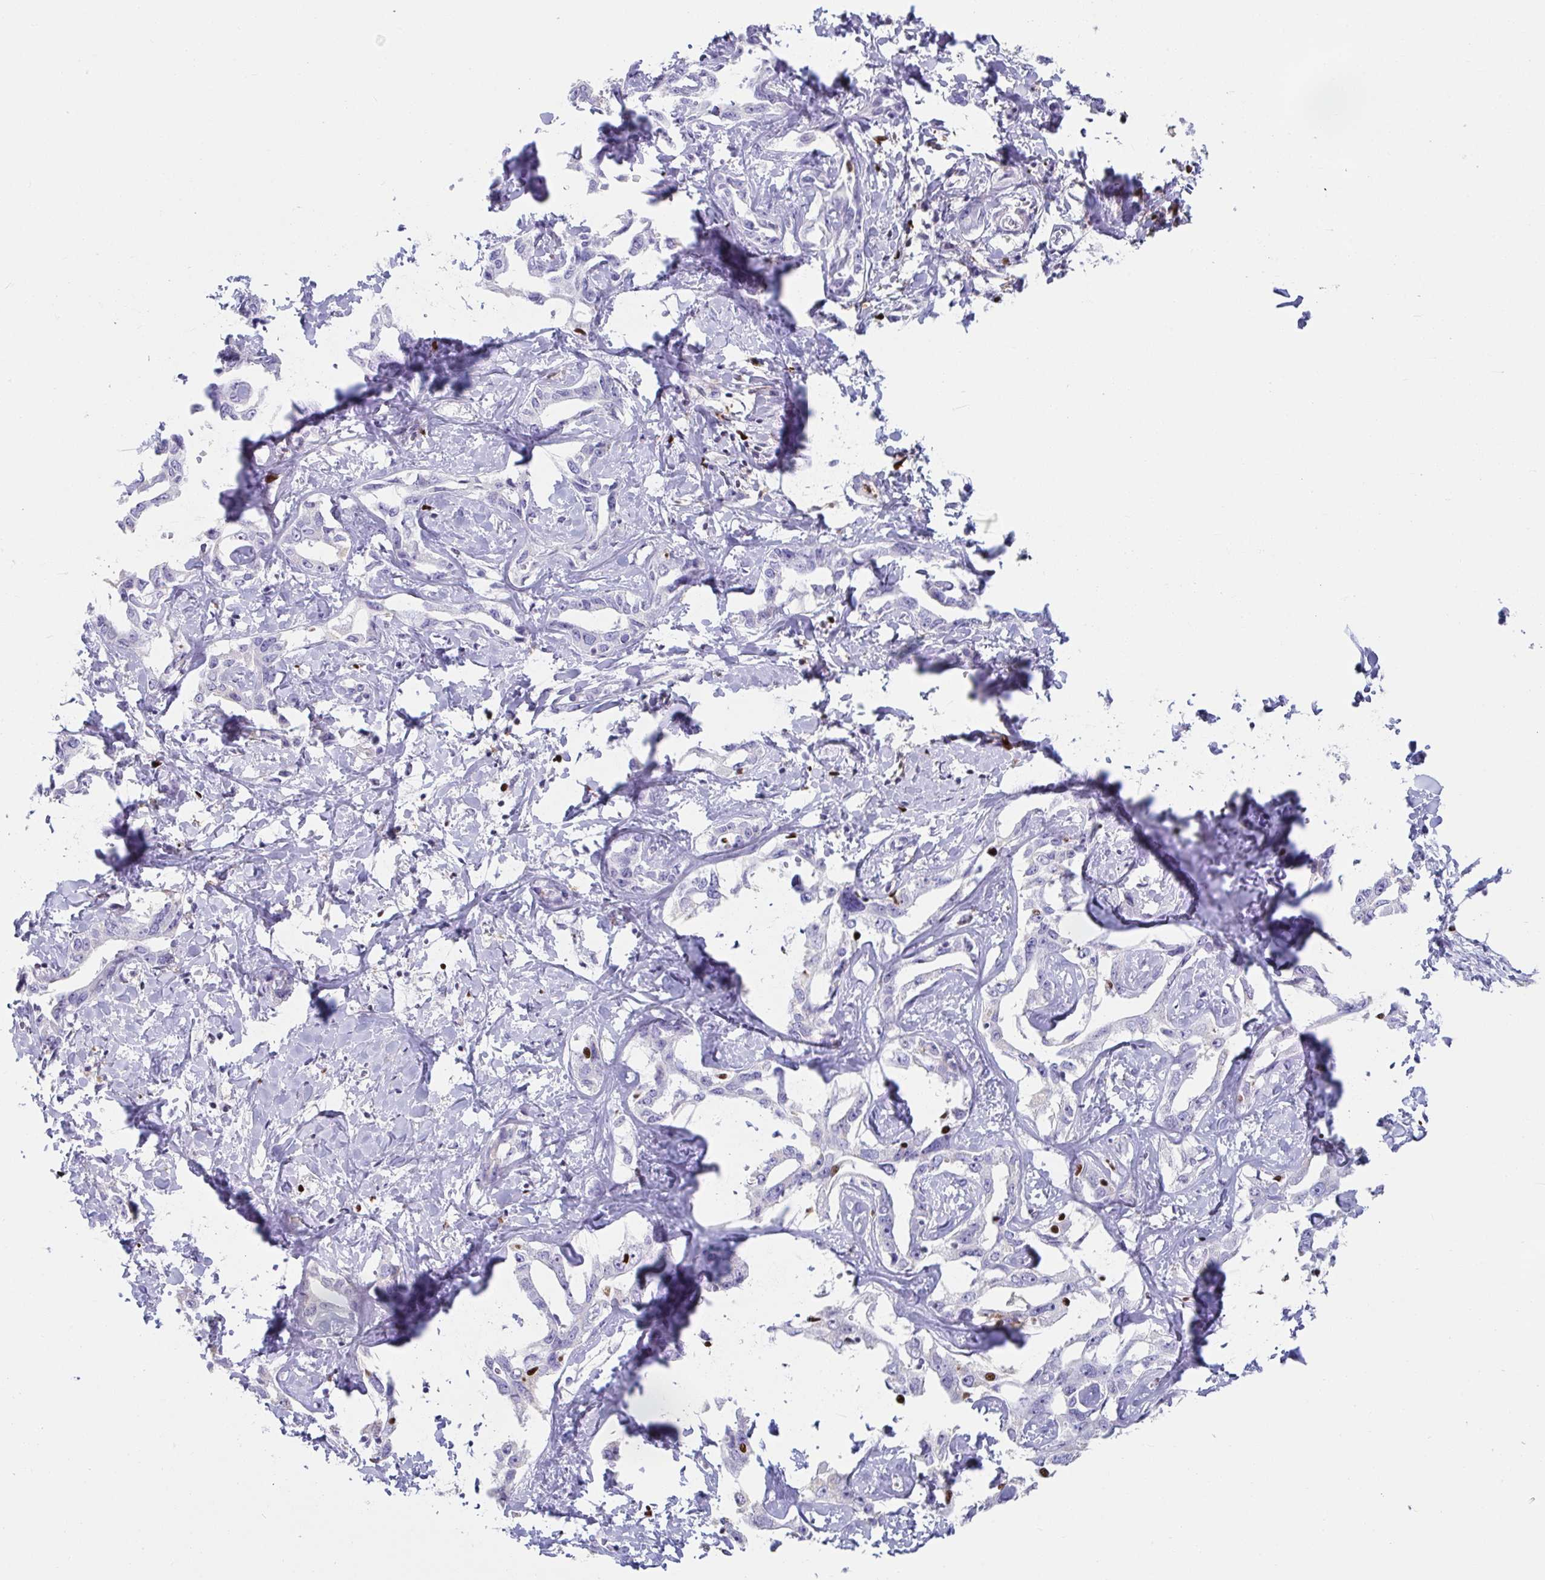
{"staining": {"intensity": "negative", "quantity": "none", "location": "none"}, "tissue": "liver cancer", "cell_type": "Tumor cells", "image_type": "cancer", "snomed": [{"axis": "morphology", "description": "Cholangiocarcinoma"}, {"axis": "topography", "description": "Liver"}], "caption": "Cholangiocarcinoma (liver) was stained to show a protein in brown. There is no significant staining in tumor cells. Nuclei are stained in blue.", "gene": "ZNF586", "patient": {"sex": "male", "age": 59}}